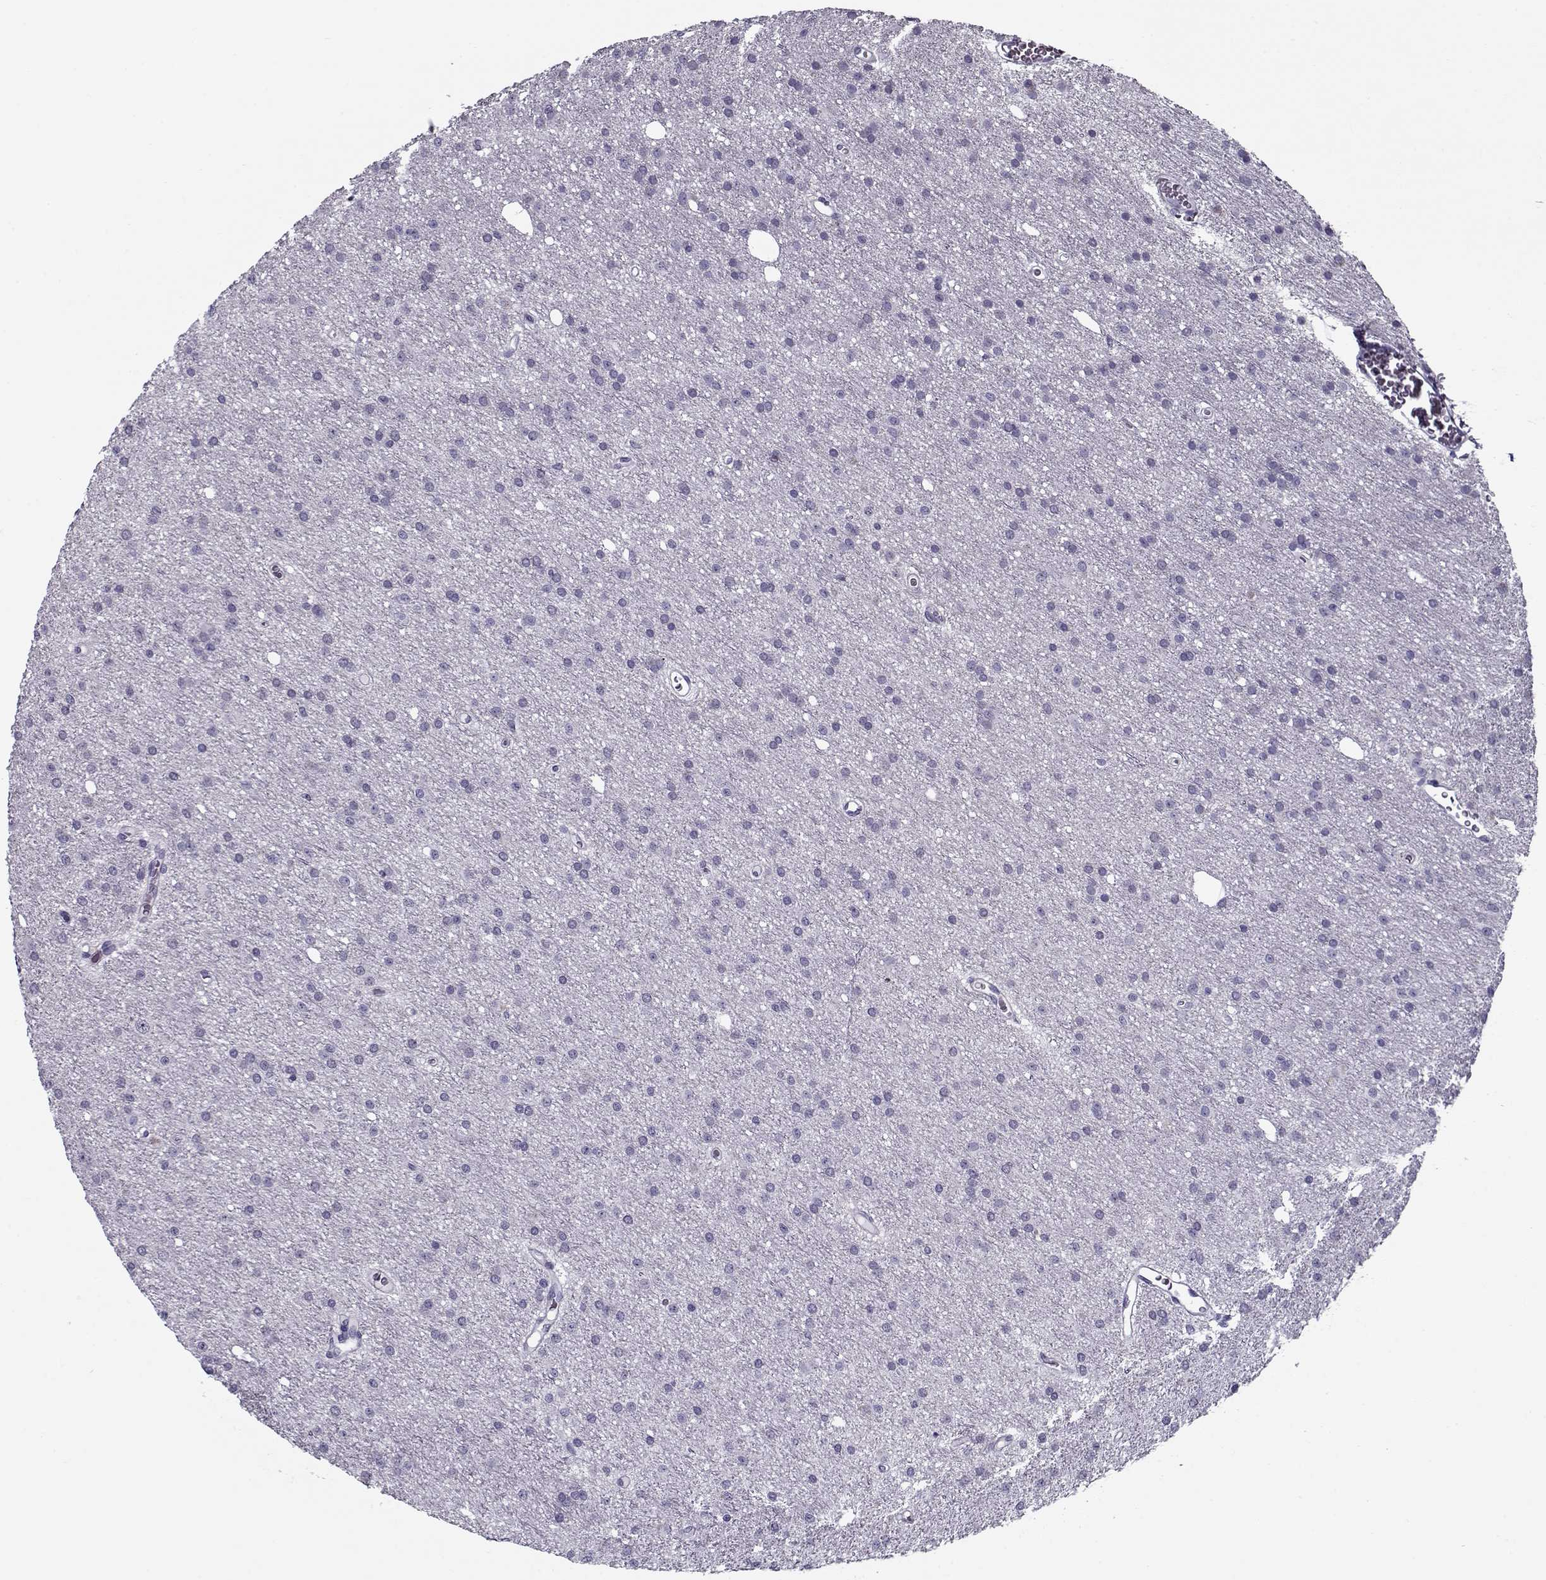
{"staining": {"intensity": "negative", "quantity": "none", "location": "none"}, "tissue": "glioma", "cell_type": "Tumor cells", "image_type": "cancer", "snomed": [{"axis": "morphology", "description": "Glioma, malignant, Low grade"}, {"axis": "topography", "description": "Brain"}], "caption": "Immunohistochemistry (IHC) histopathology image of neoplastic tissue: human malignant glioma (low-grade) stained with DAB demonstrates no significant protein staining in tumor cells.", "gene": "GAGE2A", "patient": {"sex": "male", "age": 27}}